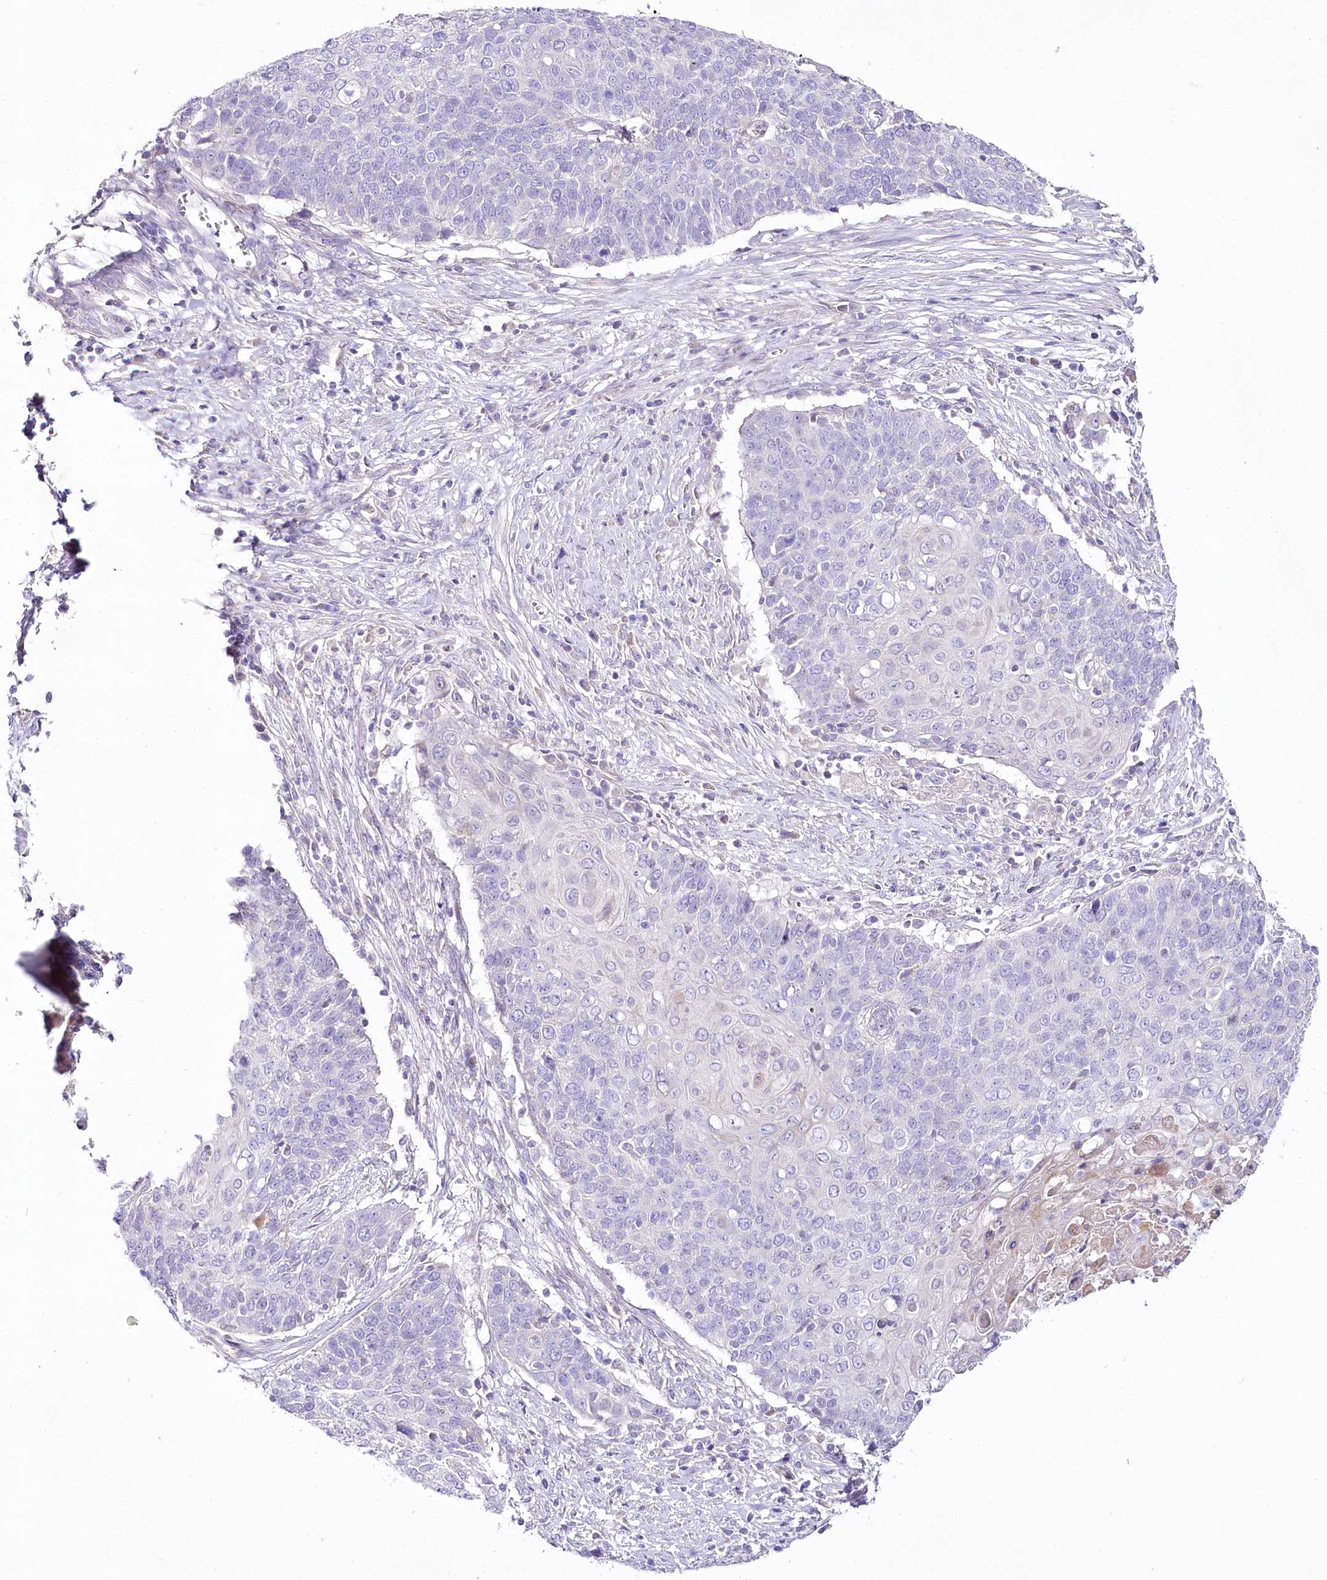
{"staining": {"intensity": "negative", "quantity": "none", "location": "none"}, "tissue": "cervical cancer", "cell_type": "Tumor cells", "image_type": "cancer", "snomed": [{"axis": "morphology", "description": "Squamous cell carcinoma, NOS"}, {"axis": "topography", "description": "Cervix"}], "caption": "An image of squamous cell carcinoma (cervical) stained for a protein reveals no brown staining in tumor cells.", "gene": "LRRC14B", "patient": {"sex": "female", "age": 39}}